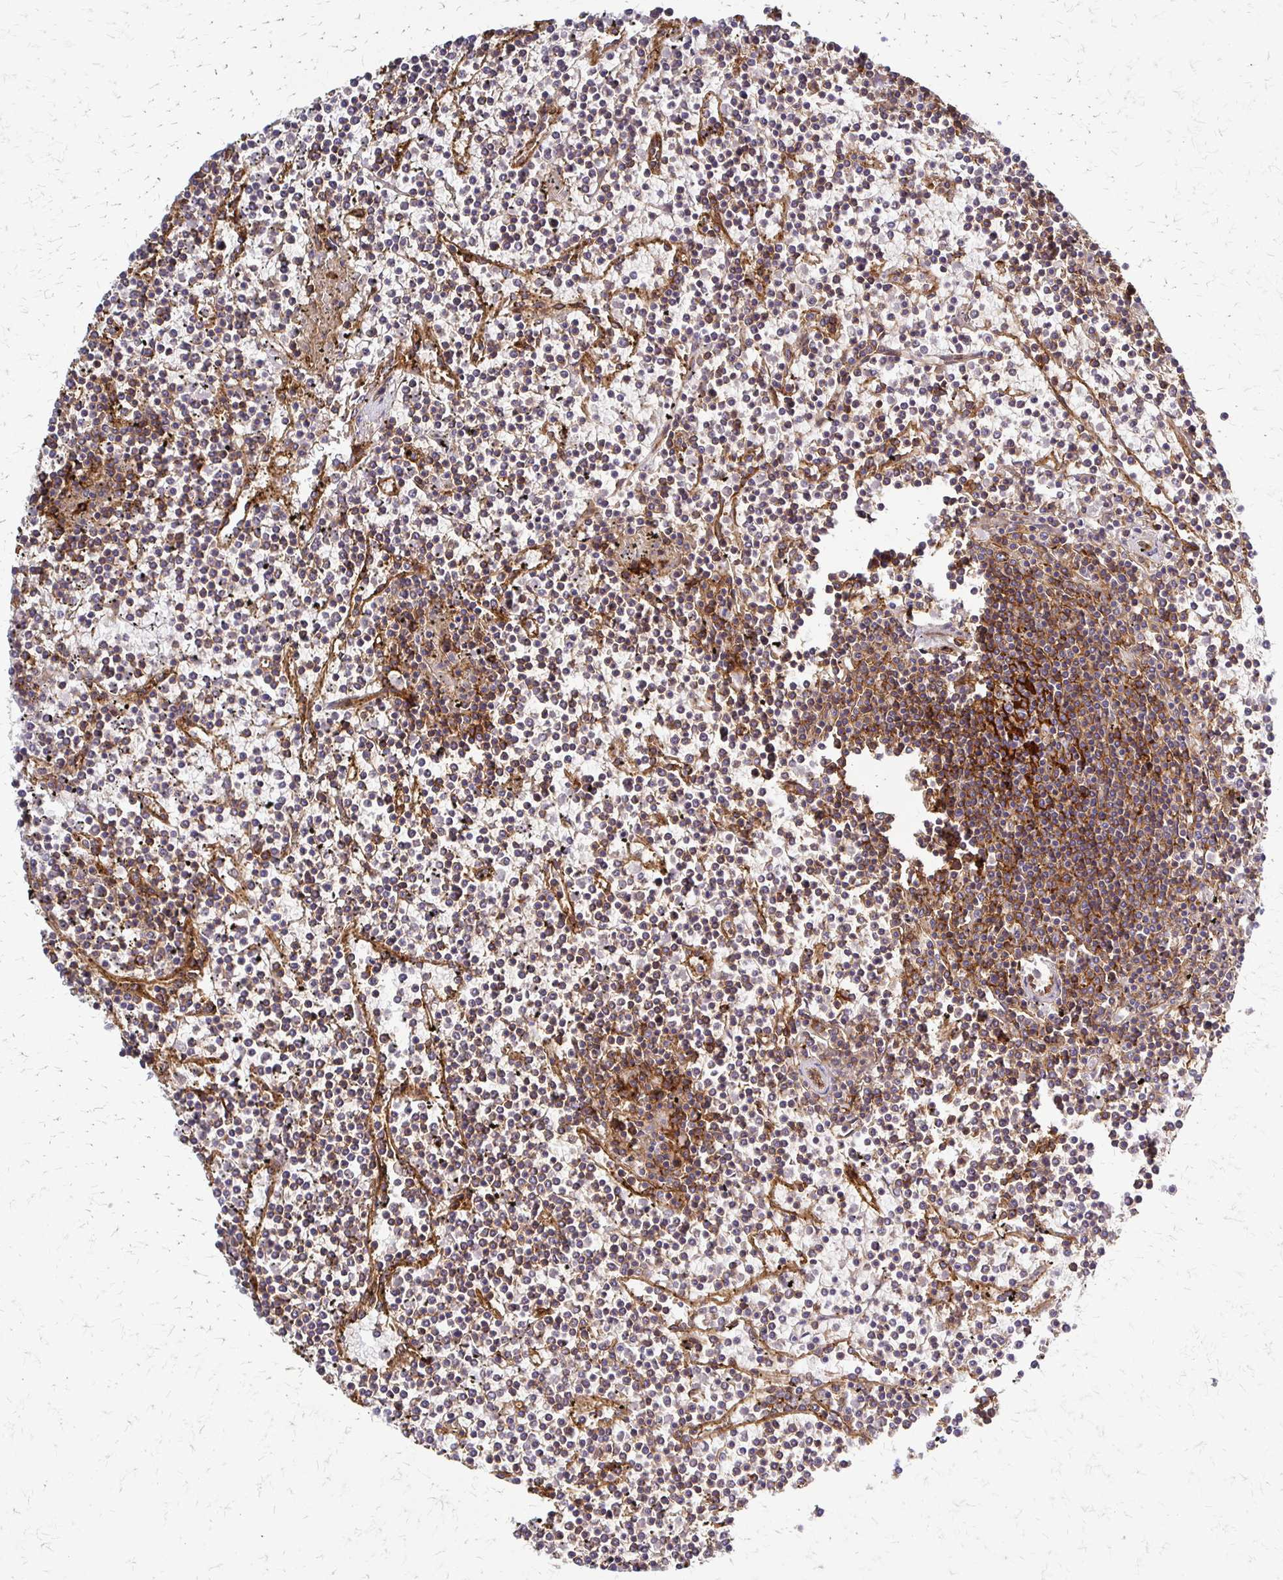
{"staining": {"intensity": "moderate", "quantity": "25%-75%", "location": "cytoplasmic/membranous"}, "tissue": "lymphoma", "cell_type": "Tumor cells", "image_type": "cancer", "snomed": [{"axis": "morphology", "description": "Malignant lymphoma, non-Hodgkin's type, Low grade"}, {"axis": "topography", "description": "Spleen"}], "caption": "Immunohistochemical staining of lymphoma shows medium levels of moderate cytoplasmic/membranous protein positivity in about 25%-75% of tumor cells. The protein is shown in brown color, while the nuclei are stained blue.", "gene": "SLC9A9", "patient": {"sex": "female", "age": 19}}